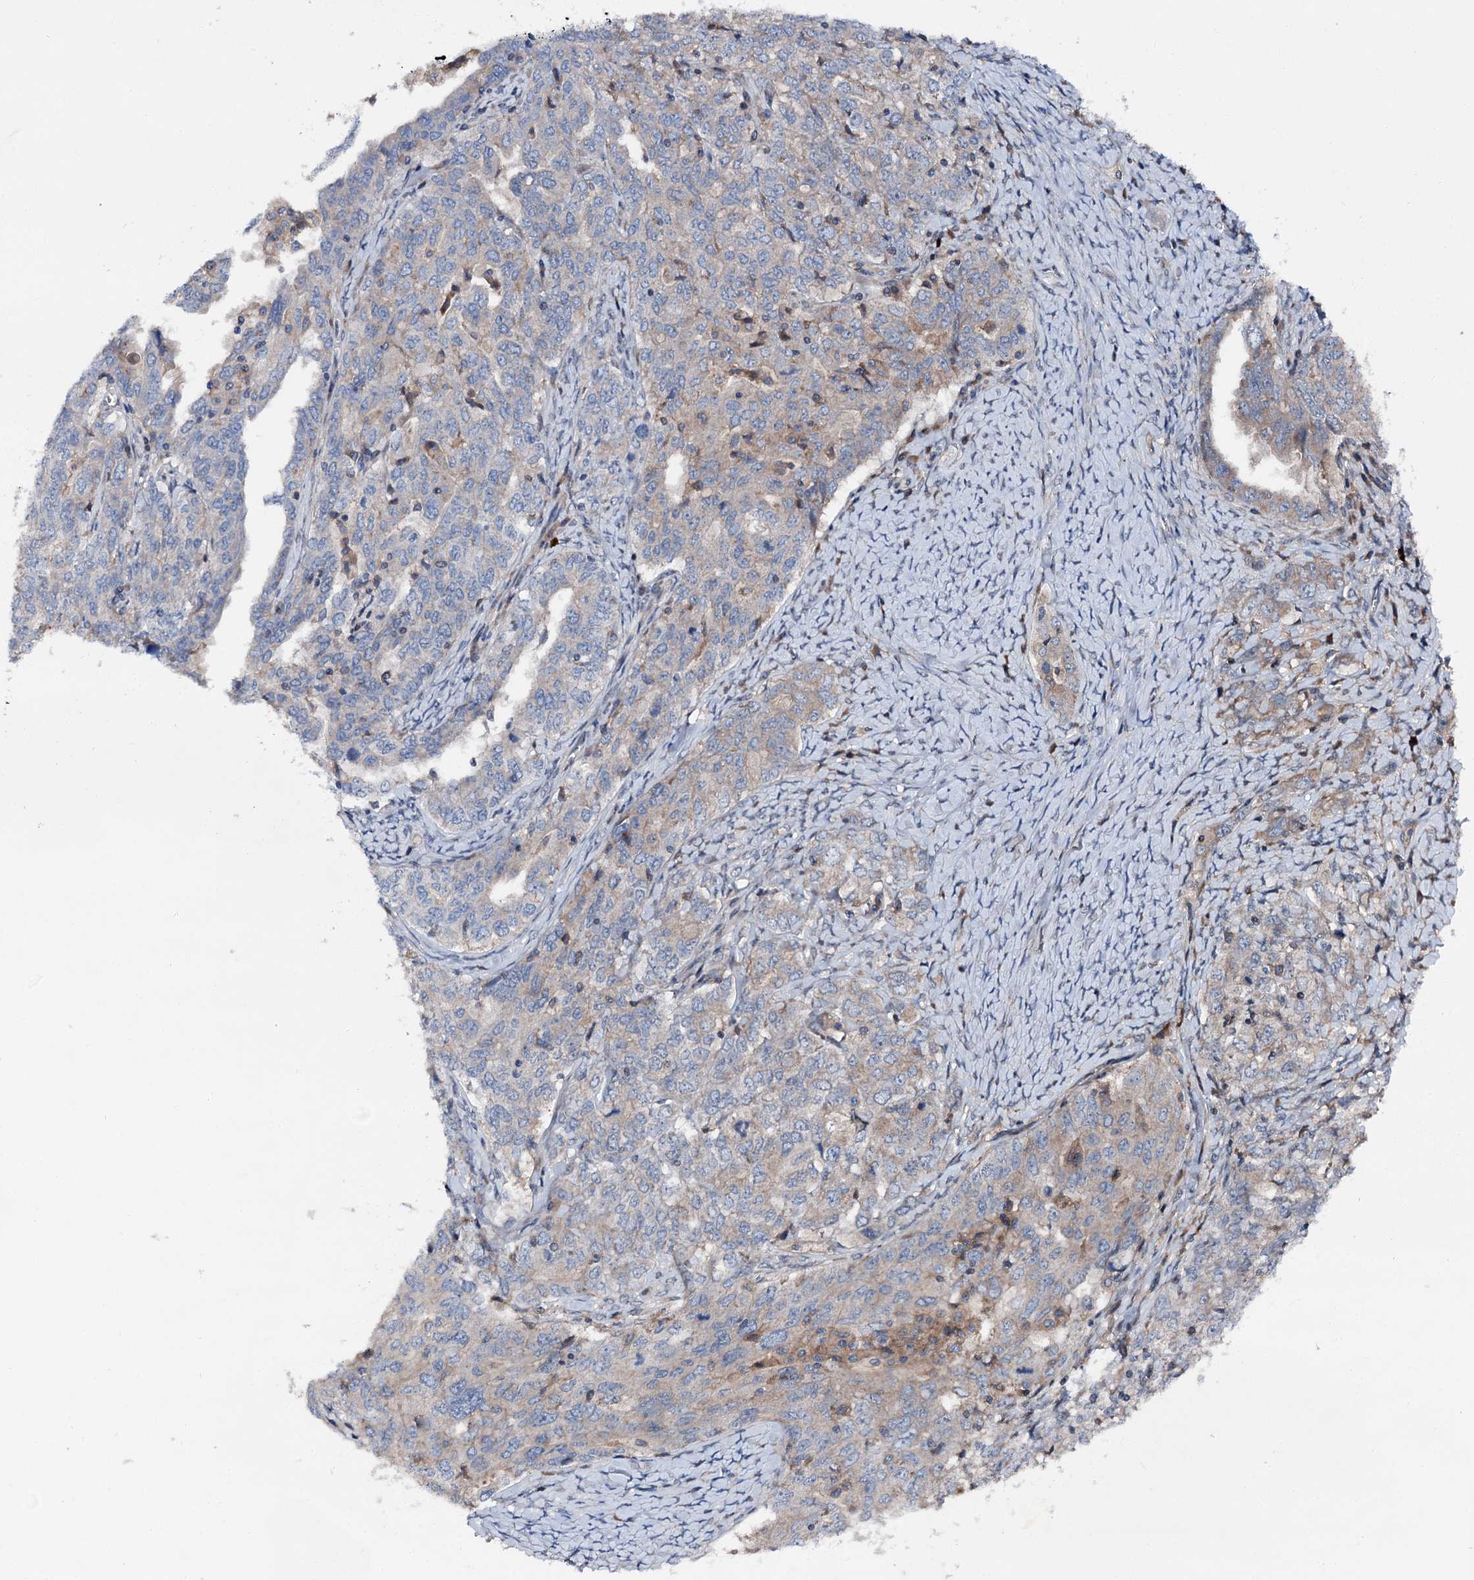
{"staining": {"intensity": "weak", "quantity": "25%-75%", "location": "cytoplasmic/membranous"}, "tissue": "ovarian cancer", "cell_type": "Tumor cells", "image_type": "cancer", "snomed": [{"axis": "morphology", "description": "Carcinoma, endometroid"}, {"axis": "topography", "description": "Ovary"}], "caption": "A photomicrograph showing weak cytoplasmic/membranous positivity in about 25%-75% of tumor cells in ovarian endometroid carcinoma, as visualized by brown immunohistochemical staining.", "gene": "SLC22A25", "patient": {"sex": "female", "age": 62}}